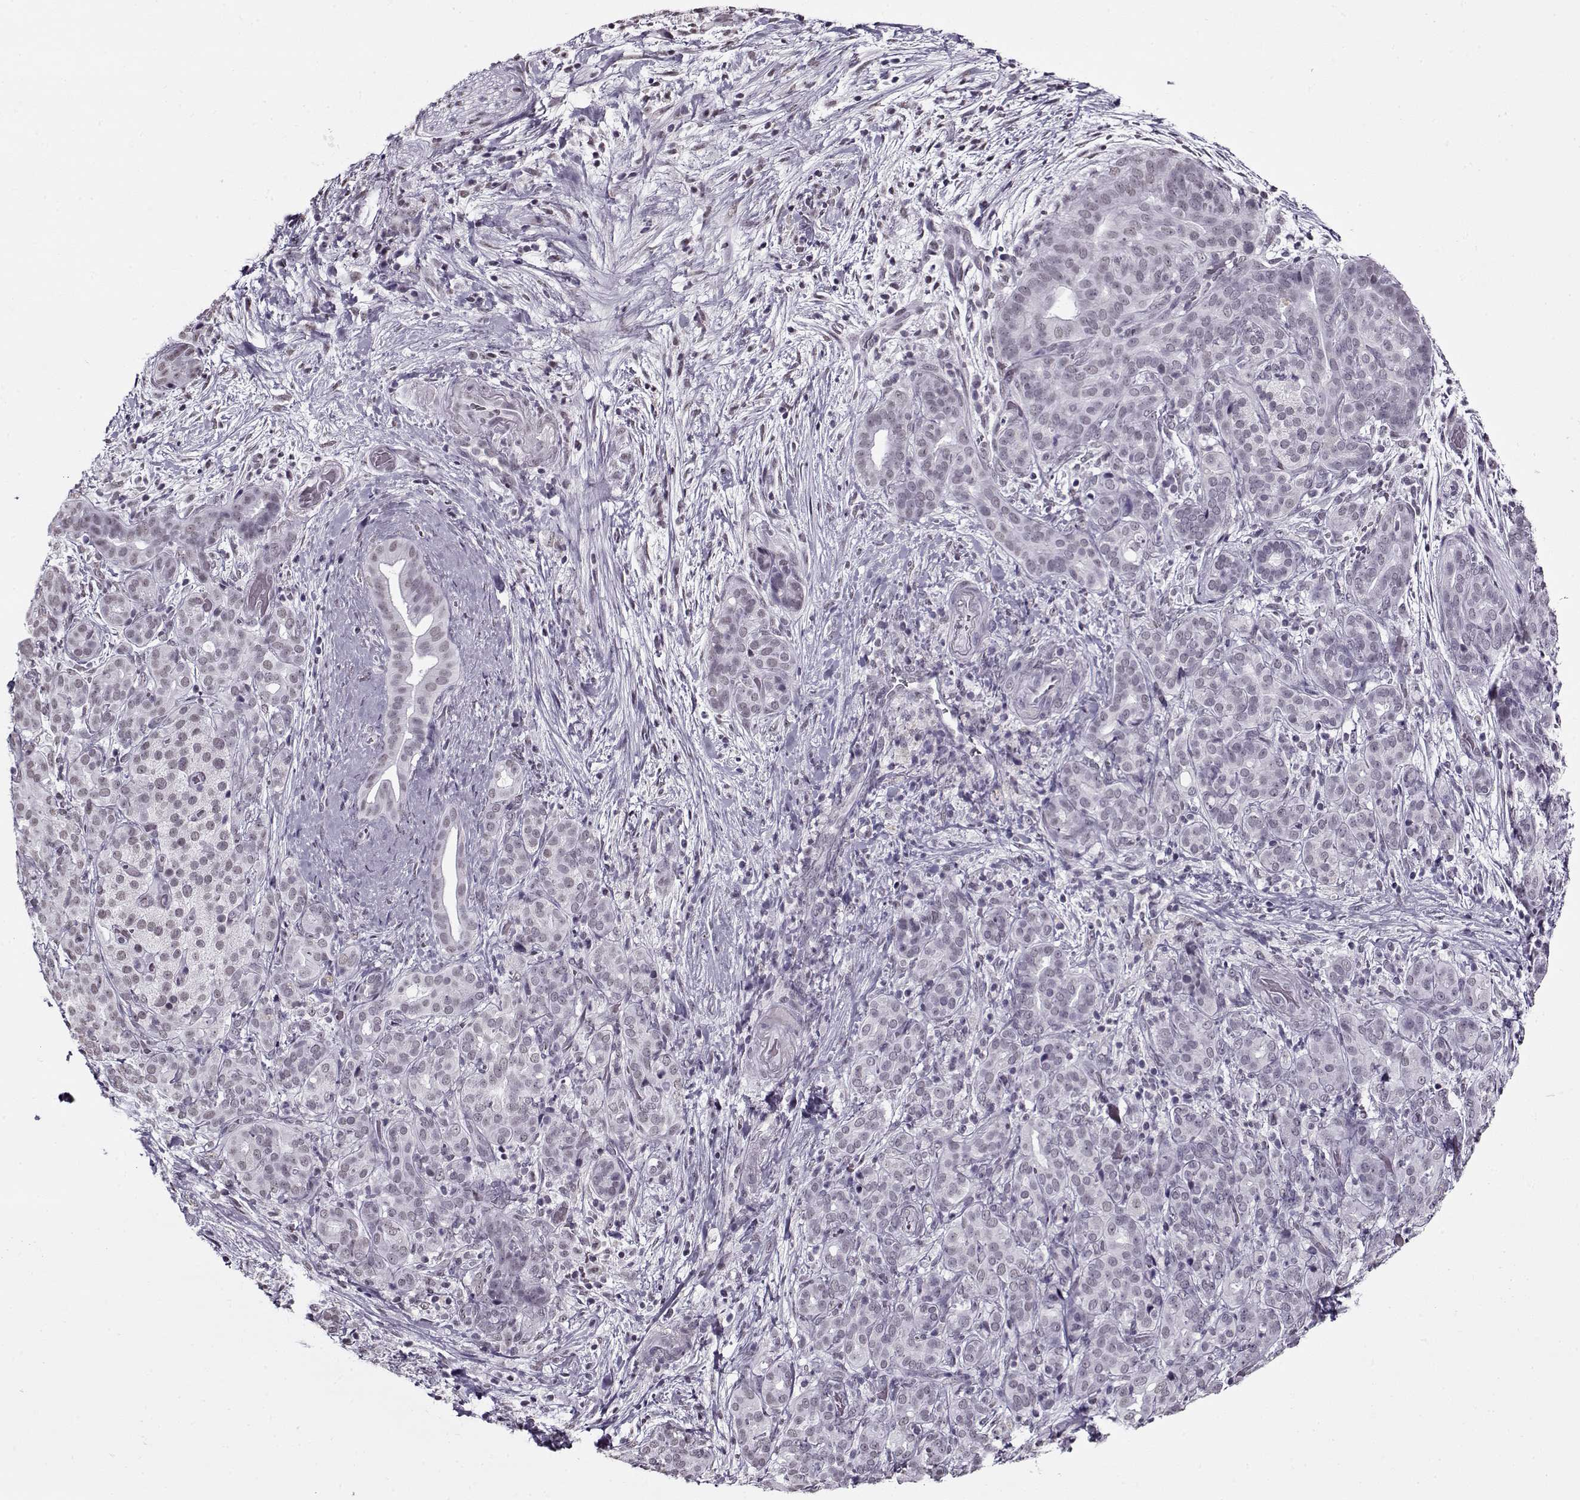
{"staining": {"intensity": "negative", "quantity": "none", "location": "none"}, "tissue": "pancreatic cancer", "cell_type": "Tumor cells", "image_type": "cancer", "snomed": [{"axis": "morphology", "description": "Adenocarcinoma, NOS"}, {"axis": "topography", "description": "Pancreas"}], "caption": "This photomicrograph is of pancreatic cancer stained with immunohistochemistry (IHC) to label a protein in brown with the nuclei are counter-stained blue. There is no expression in tumor cells.", "gene": "PRMT8", "patient": {"sex": "male", "age": 44}}